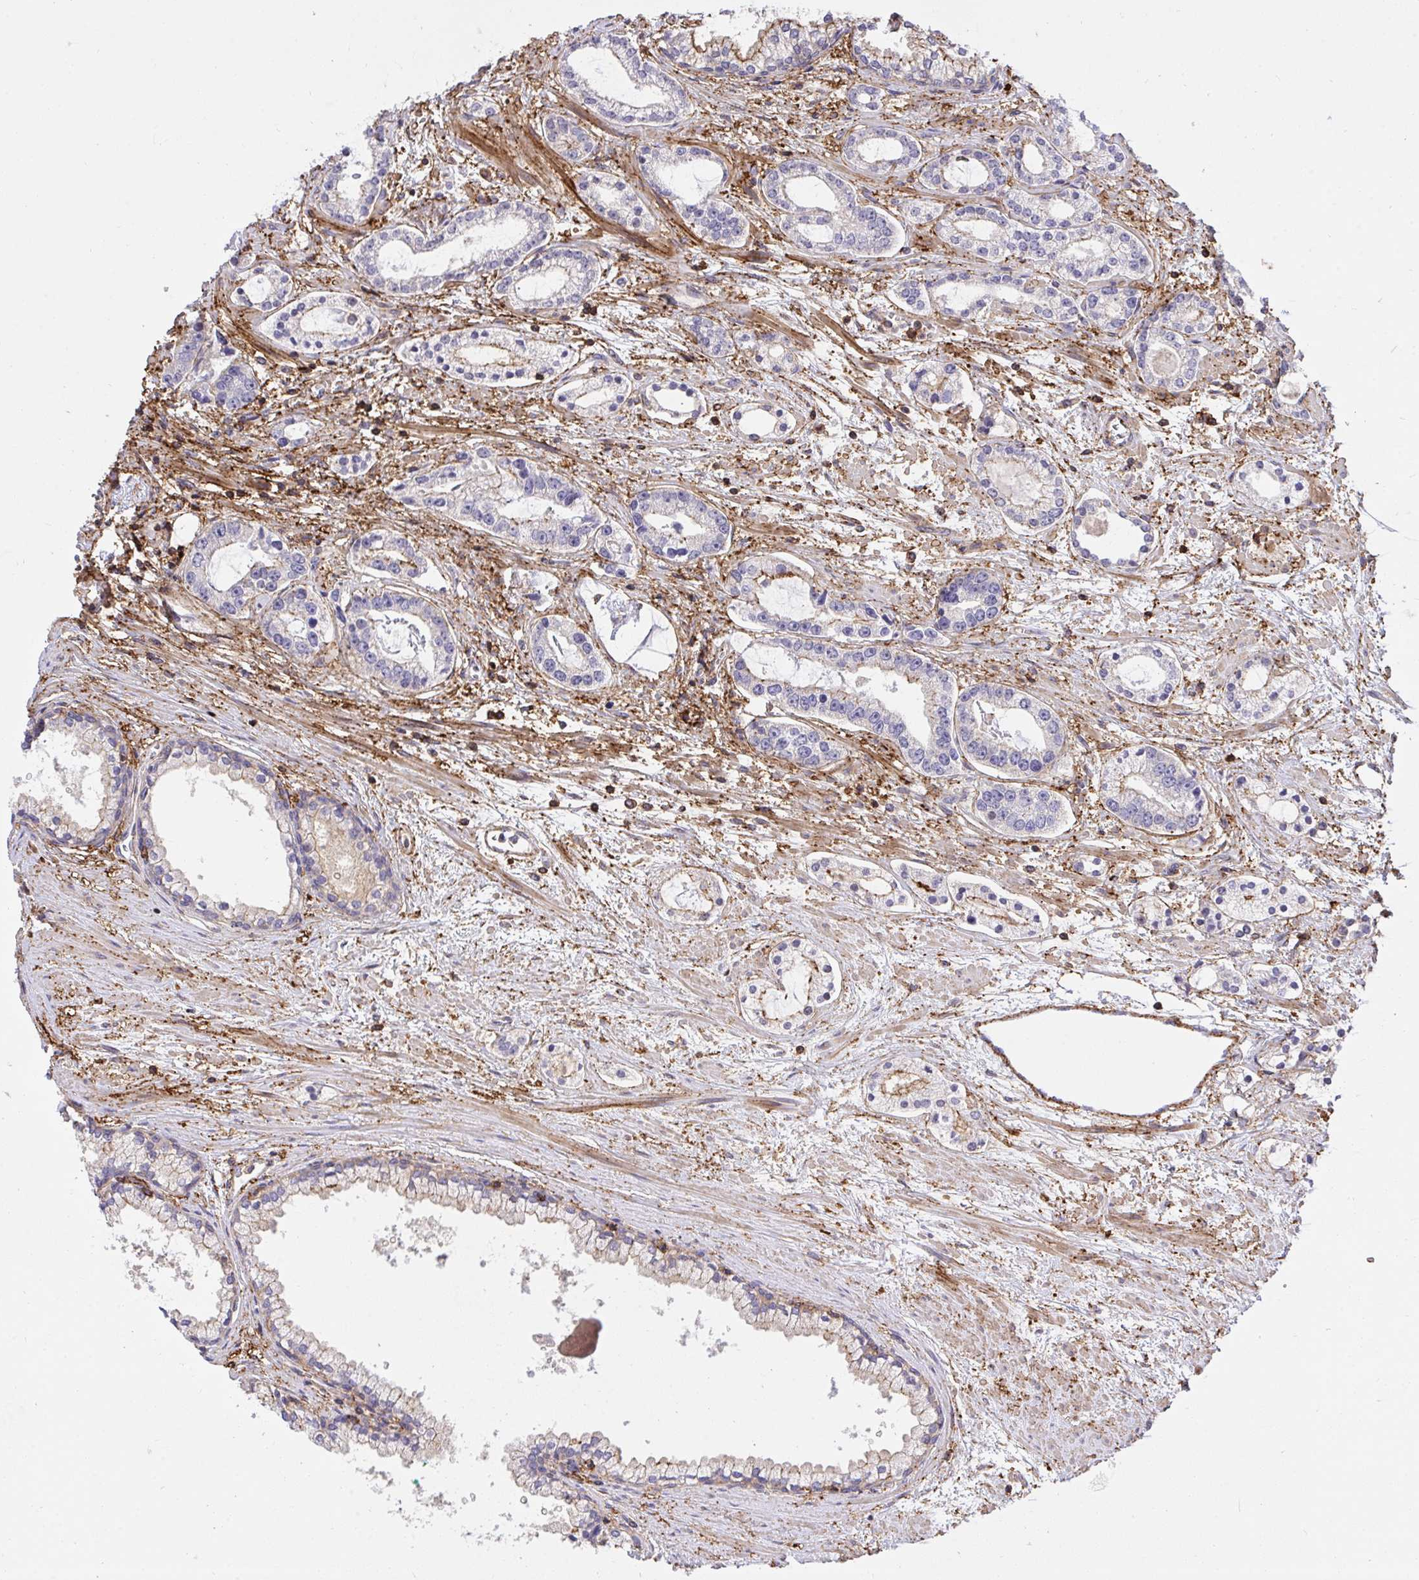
{"staining": {"intensity": "weak", "quantity": "<25%", "location": "cytoplasmic/membranous"}, "tissue": "prostate cancer", "cell_type": "Tumor cells", "image_type": "cancer", "snomed": [{"axis": "morphology", "description": "Adenocarcinoma, Medium grade"}, {"axis": "topography", "description": "Prostate"}], "caption": "Tumor cells show no significant protein expression in medium-grade adenocarcinoma (prostate).", "gene": "ERI1", "patient": {"sex": "male", "age": 57}}